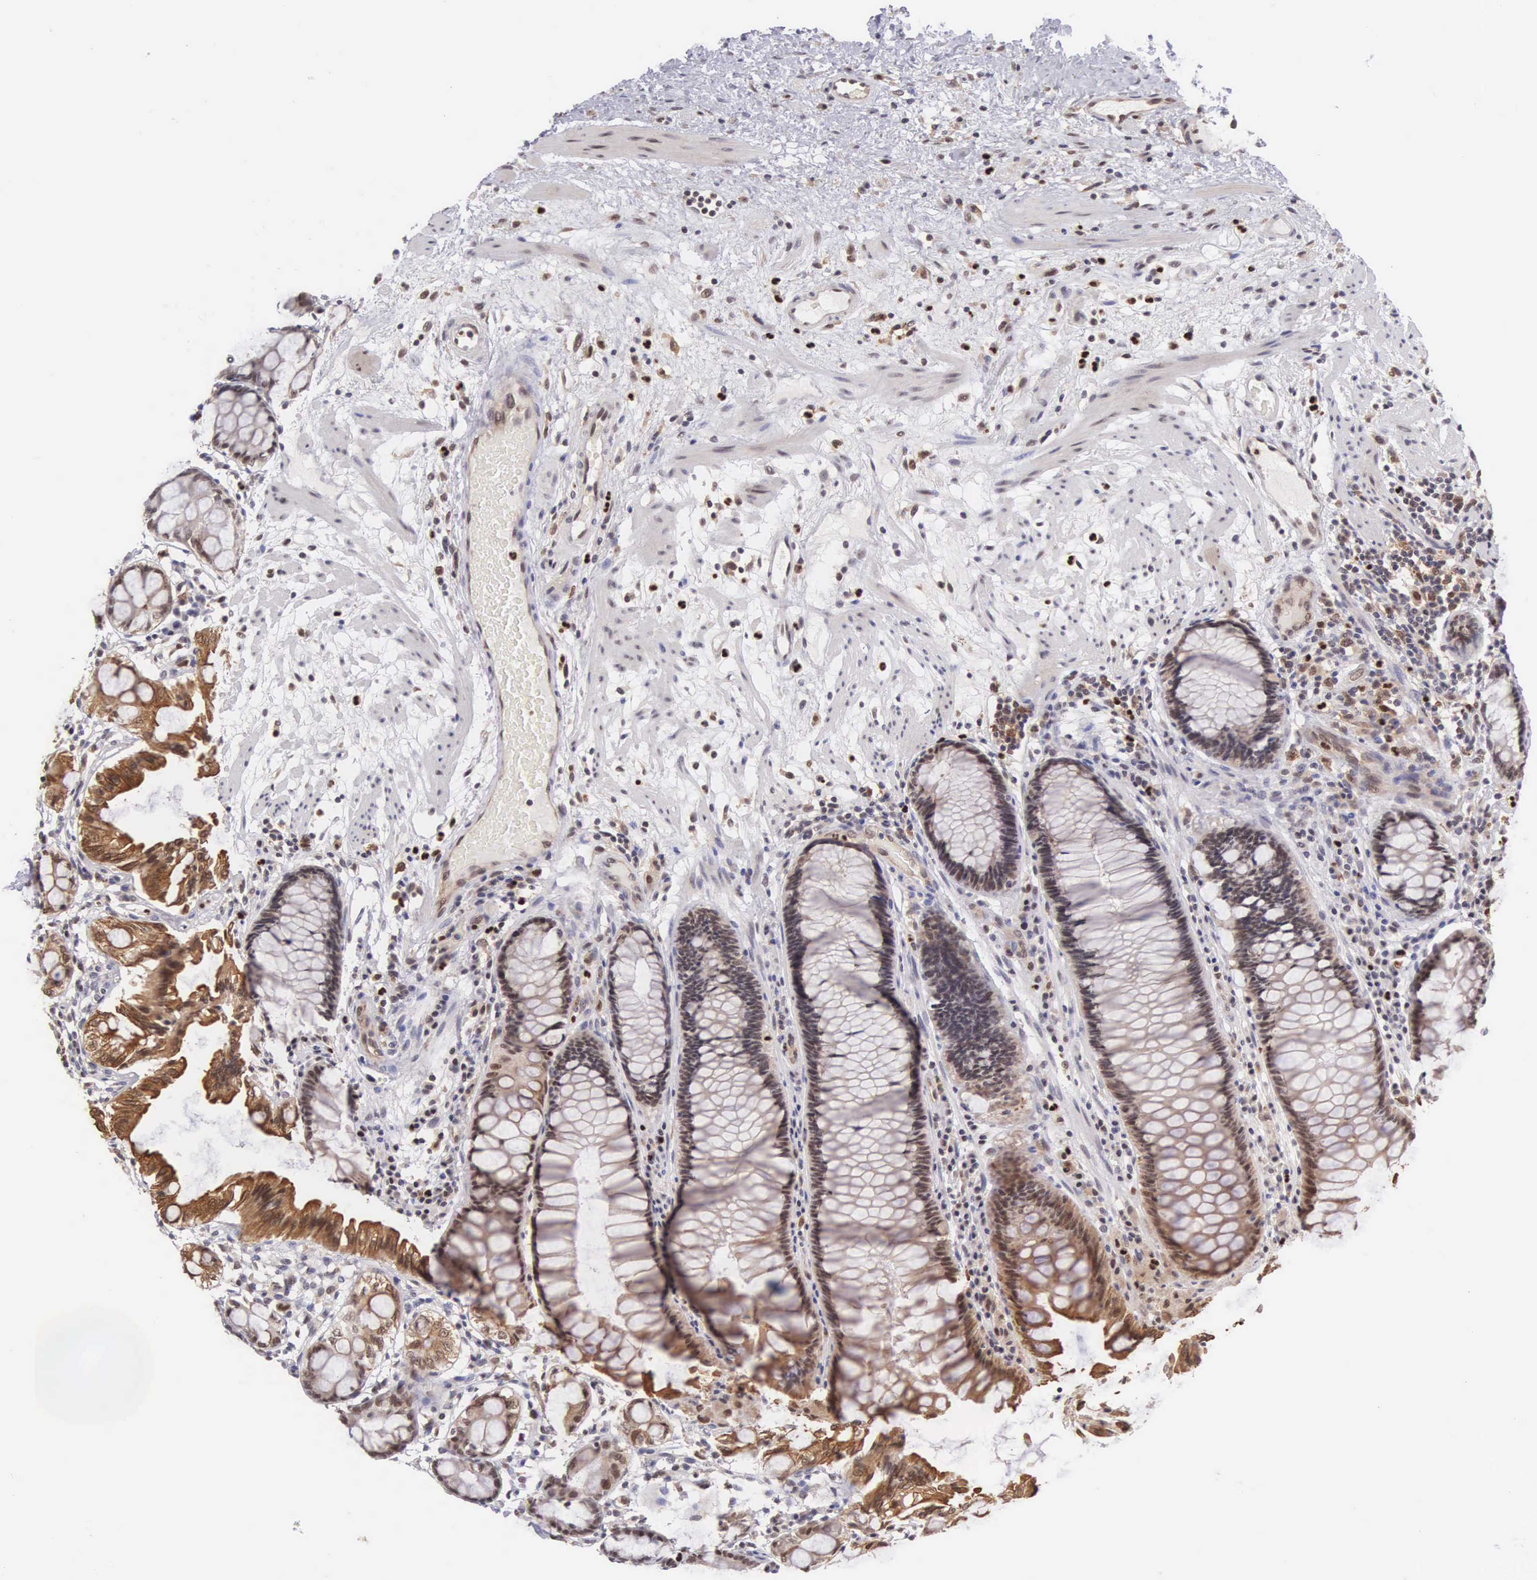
{"staining": {"intensity": "moderate", "quantity": "25%-75%", "location": "cytoplasmic/membranous,nuclear"}, "tissue": "rectum", "cell_type": "Glandular cells", "image_type": "normal", "snomed": [{"axis": "morphology", "description": "Normal tissue, NOS"}, {"axis": "topography", "description": "Rectum"}], "caption": "Immunohistochemistry staining of unremarkable rectum, which shows medium levels of moderate cytoplasmic/membranous,nuclear positivity in about 25%-75% of glandular cells indicating moderate cytoplasmic/membranous,nuclear protein staining. The staining was performed using DAB (3,3'-diaminobenzidine) (brown) for protein detection and nuclei were counterstained in hematoxylin (blue).", "gene": "GRK3", "patient": {"sex": "male", "age": 77}}